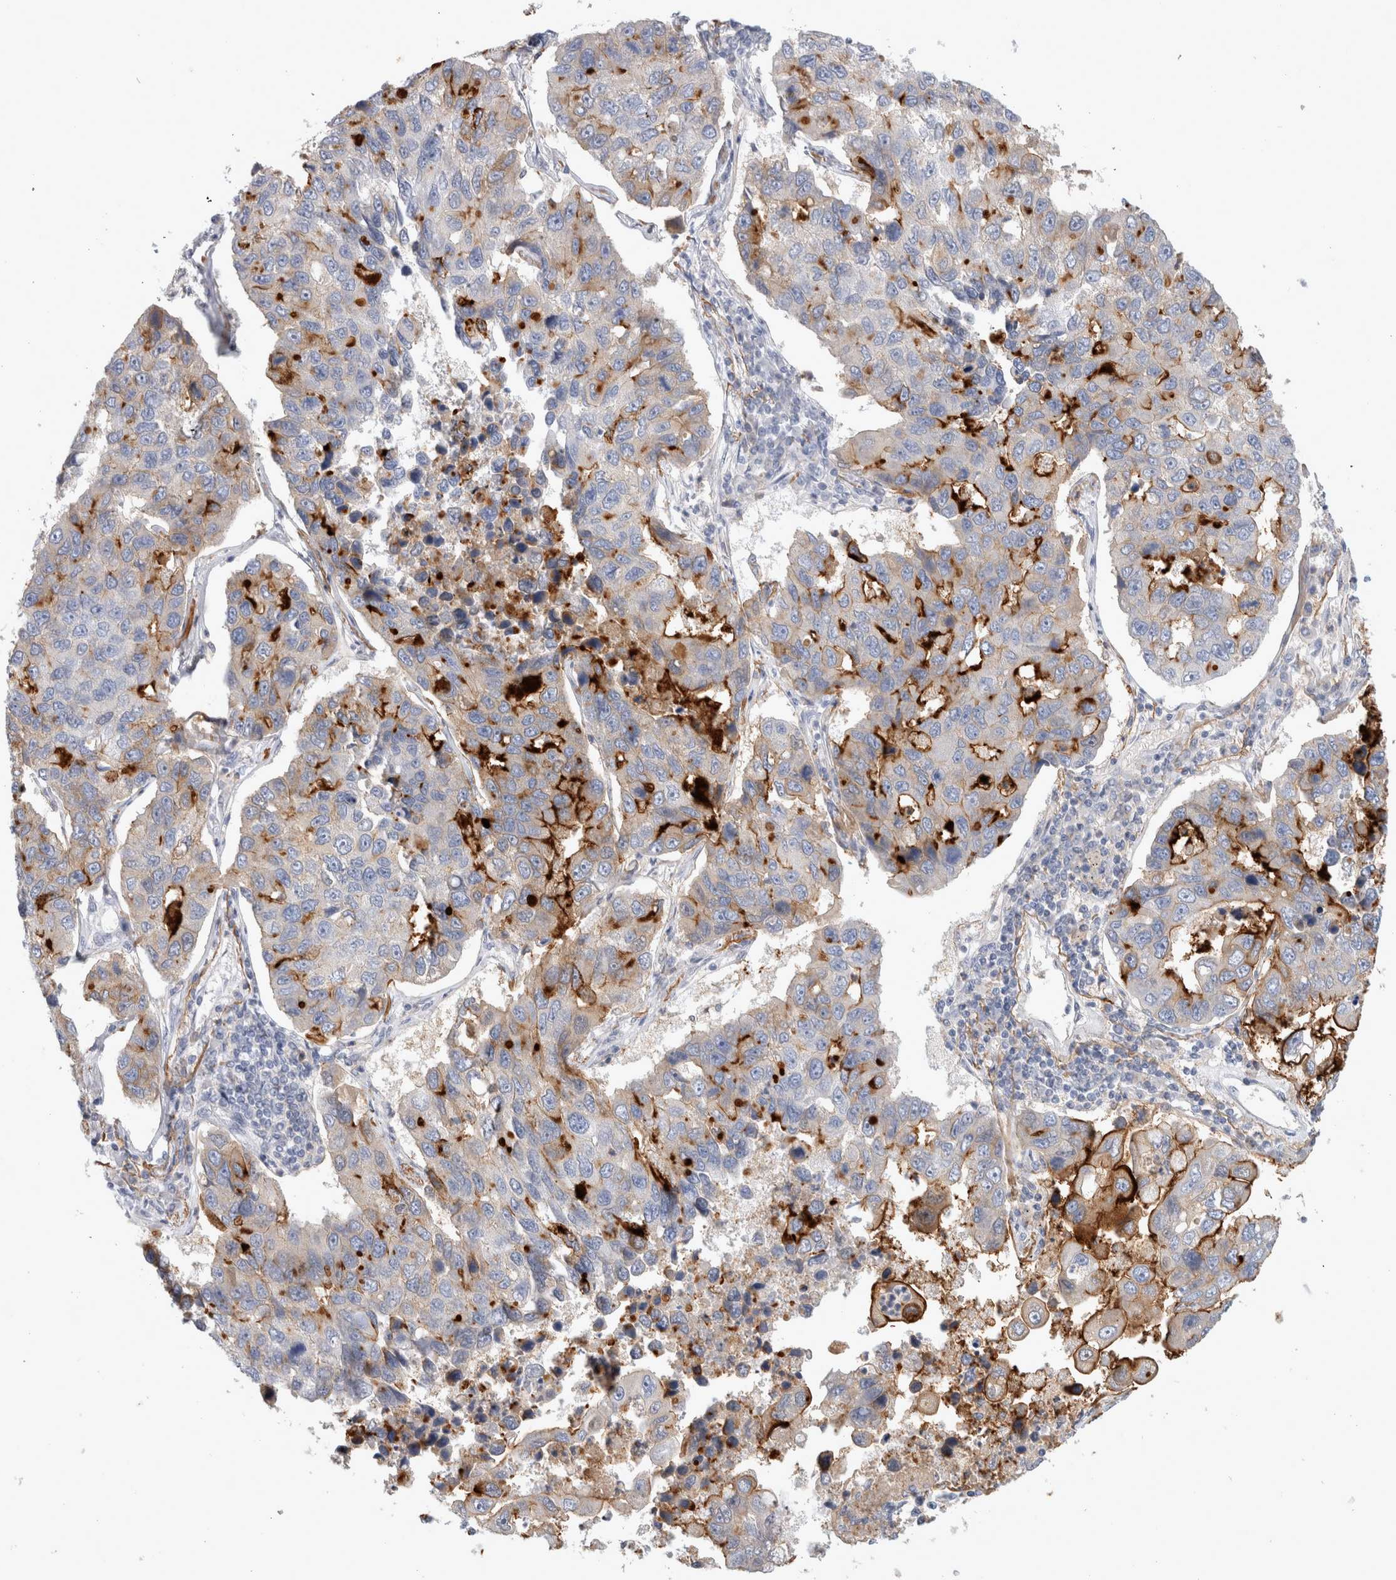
{"staining": {"intensity": "strong", "quantity": "<25%", "location": "cytoplasmic/membranous"}, "tissue": "lung cancer", "cell_type": "Tumor cells", "image_type": "cancer", "snomed": [{"axis": "morphology", "description": "Adenocarcinoma, NOS"}, {"axis": "topography", "description": "Lung"}], "caption": "Tumor cells show medium levels of strong cytoplasmic/membranous staining in about <25% of cells in human lung adenocarcinoma.", "gene": "CD55", "patient": {"sex": "male", "age": 64}}